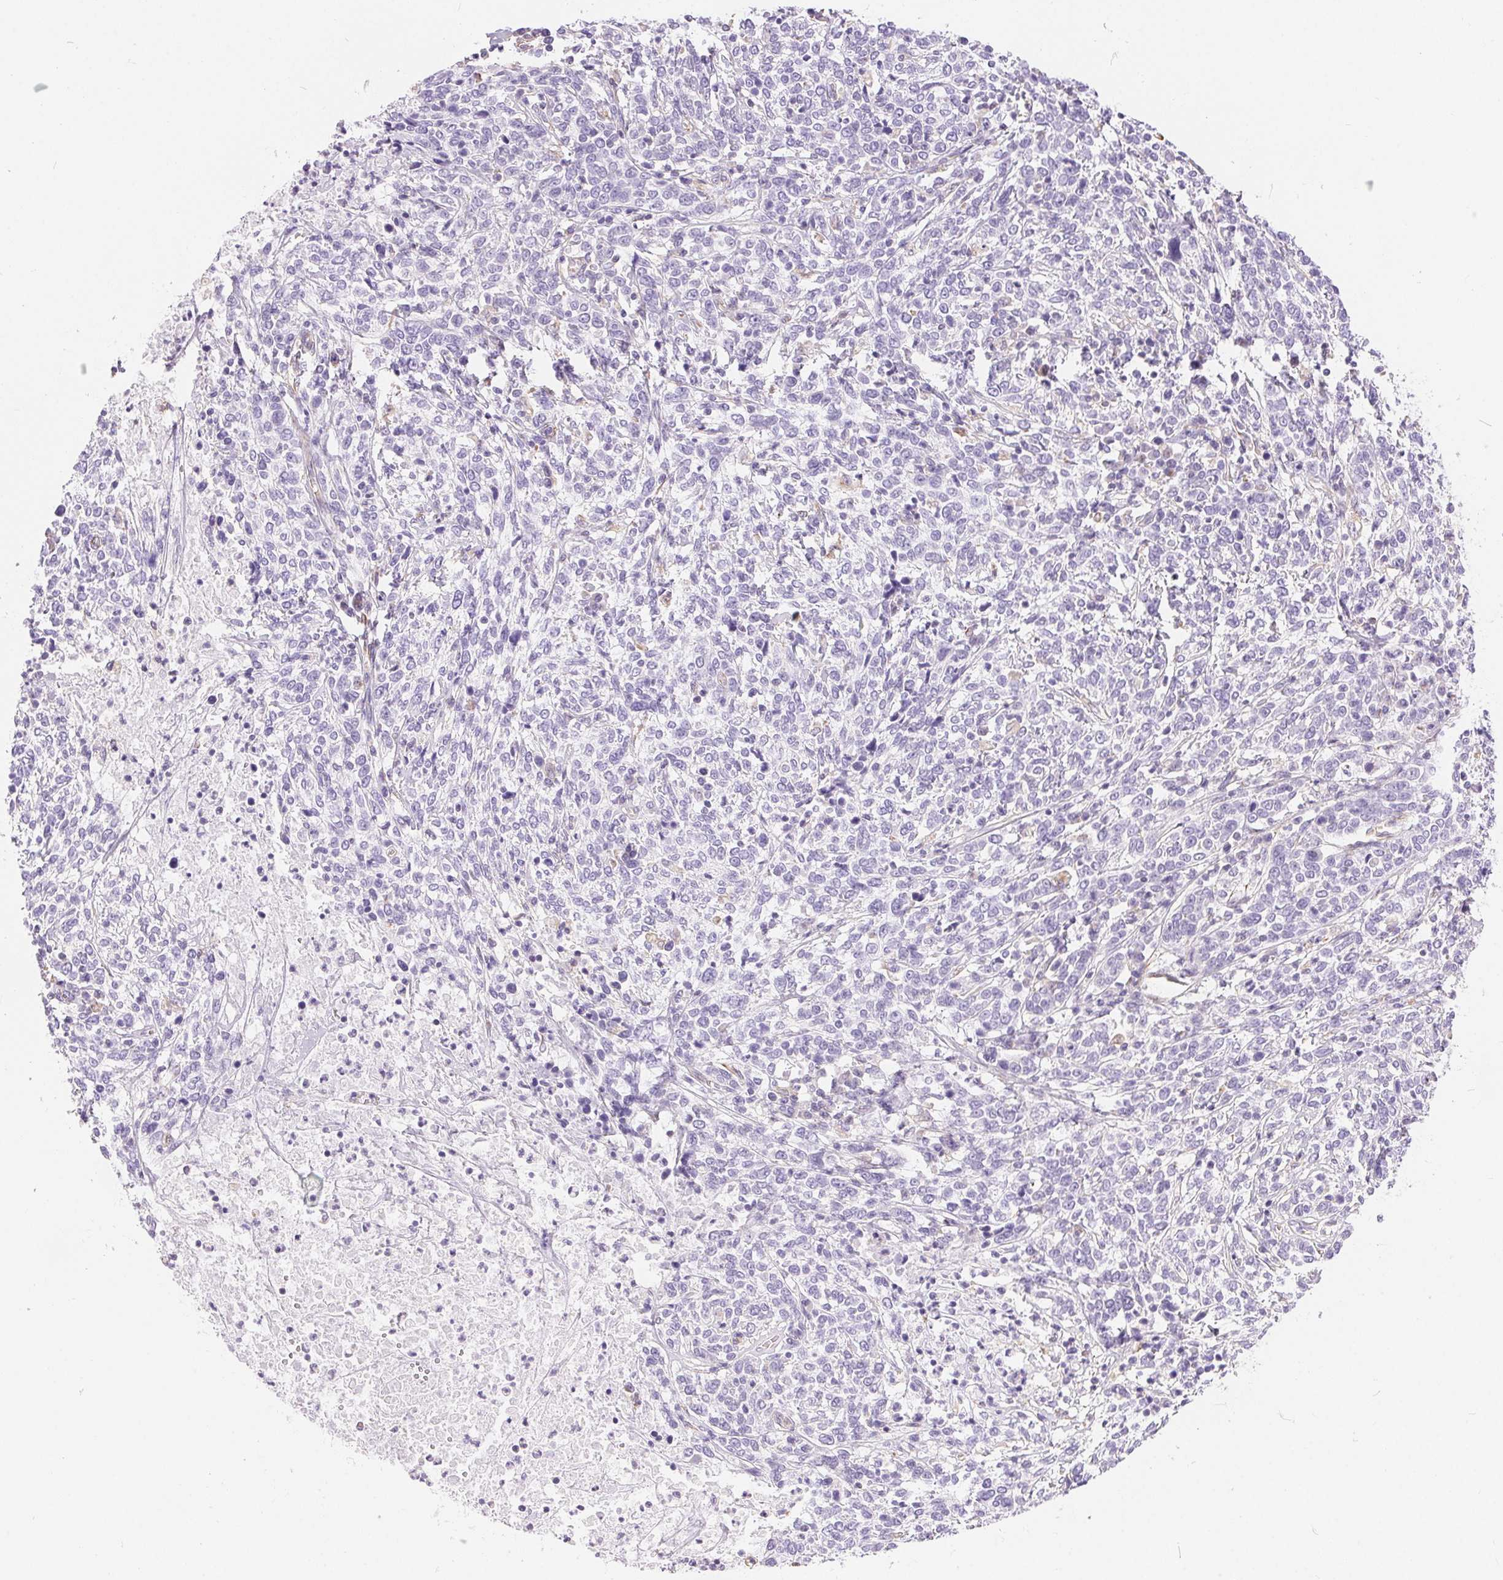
{"staining": {"intensity": "negative", "quantity": "none", "location": "none"}, "tissue": "cervical cancer", "cell_type": "Tumor cells", "image_type": "cancer", "snomed": [{"axis": "morphology", "description": "Squamous cell carcinoma, NOS"}, {"axis": "topography", "description": "Cervix"}], "caption": "Human cervical squamous cell carcinoma stained for a protein using immunohistochemistry shows no expression in tumor cells.", "gene": "GFAP", "patient": {"sex": "female", "age": 46}}